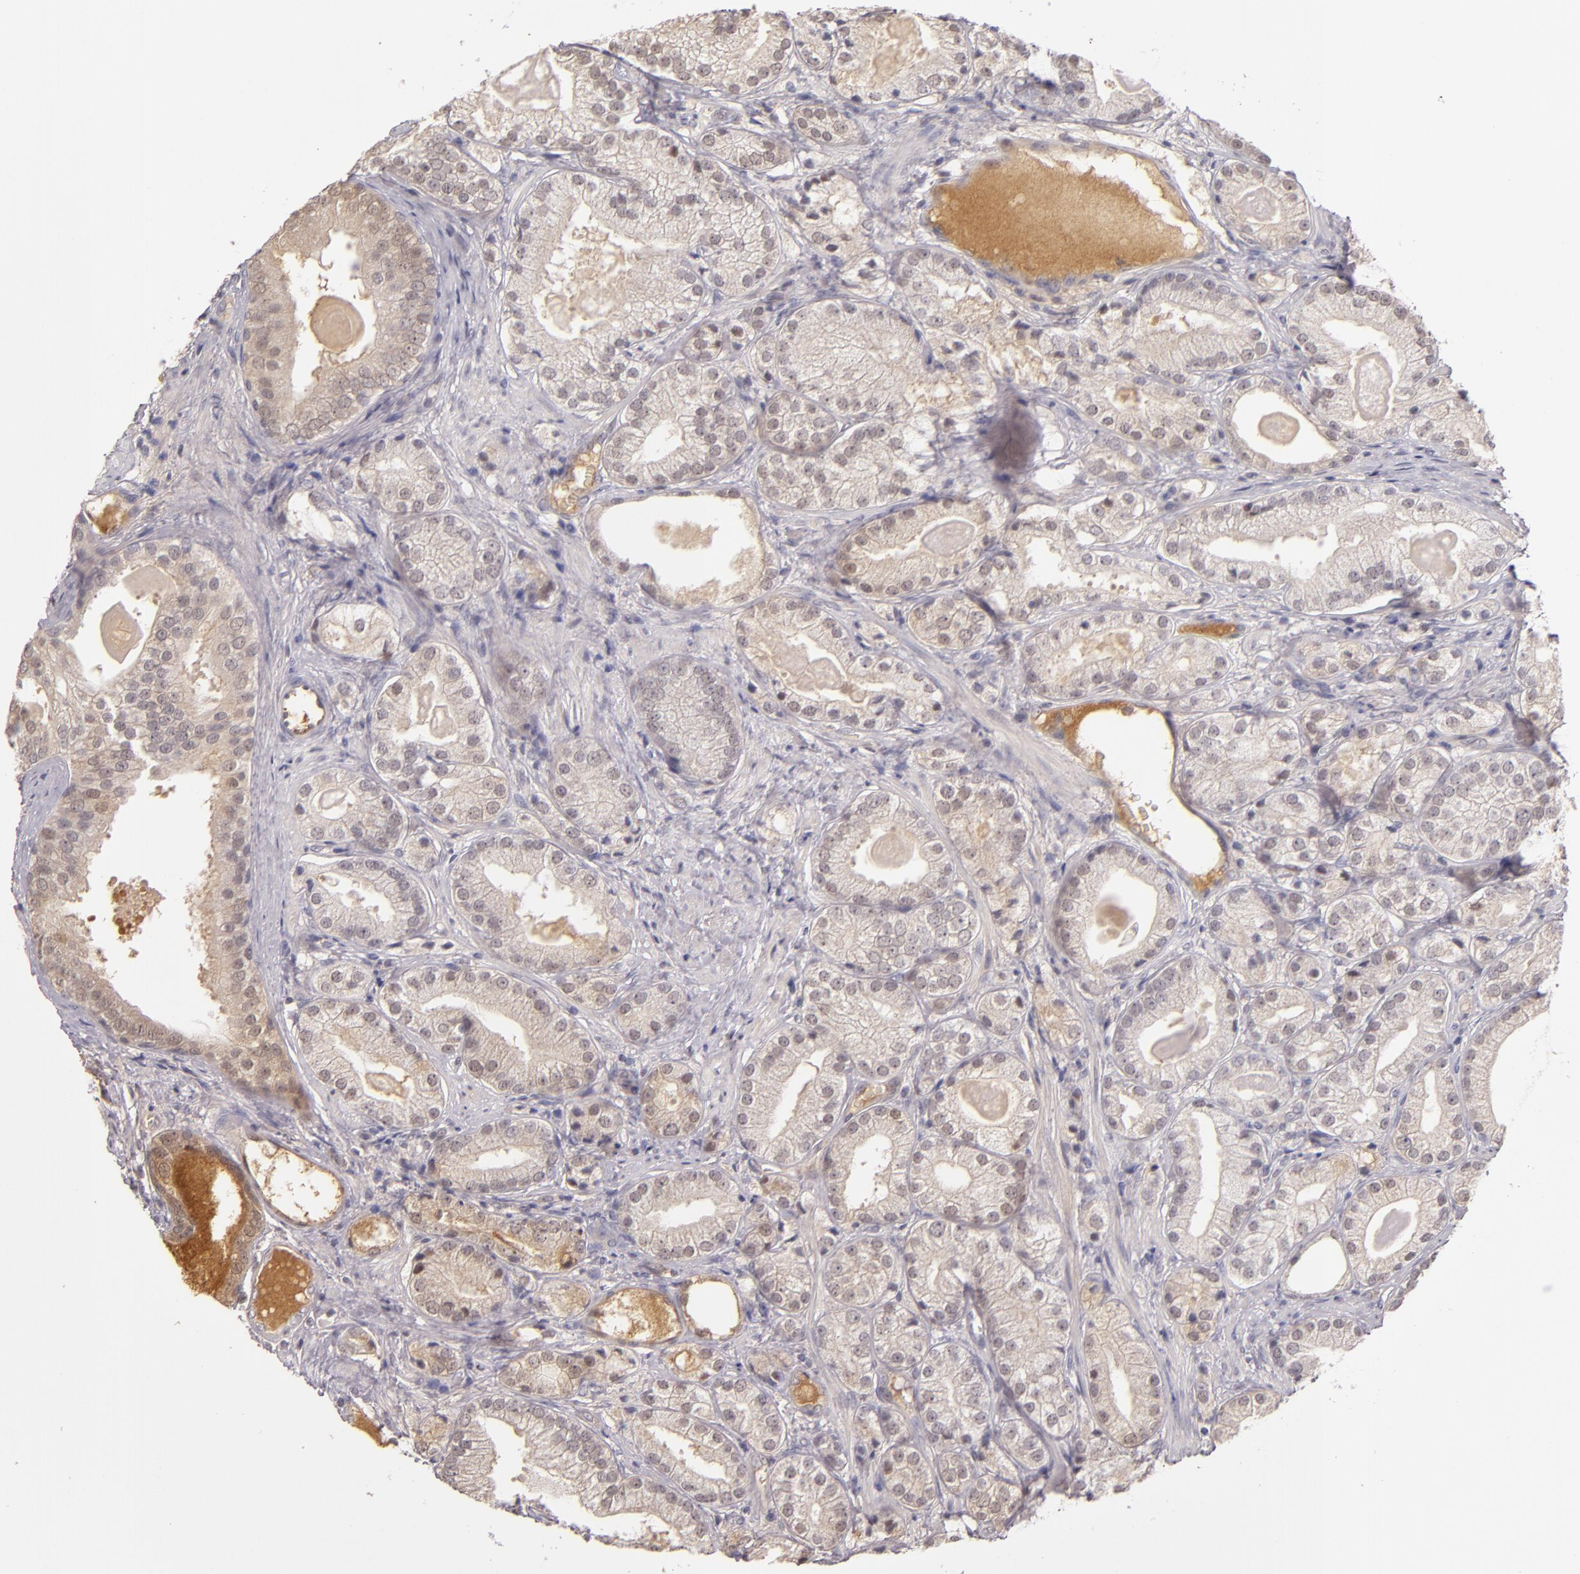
{"staining": {"intensity": "weak", "quantity": ">75%", "location": "cytoplasmic/membranous"}, "tissue": "prostate cancer", "cell_type": "Tumor cells", "image_type": "cancer", "snomed": [{"axis": "morphology", "description": "Adenocarcinoma, Low grade"}, {"axis": "topography", "description": "Prostate"}], "caption": "Prostate cancer (adenocarcinoma (low-grade)) tissue displays weak cytoplasmic/membranous expression in approximately >75% of tumor cells, visualized by immunohistochemistry.", "gene": "LRG1", "patient": {"sex": "male", "age": 69}}